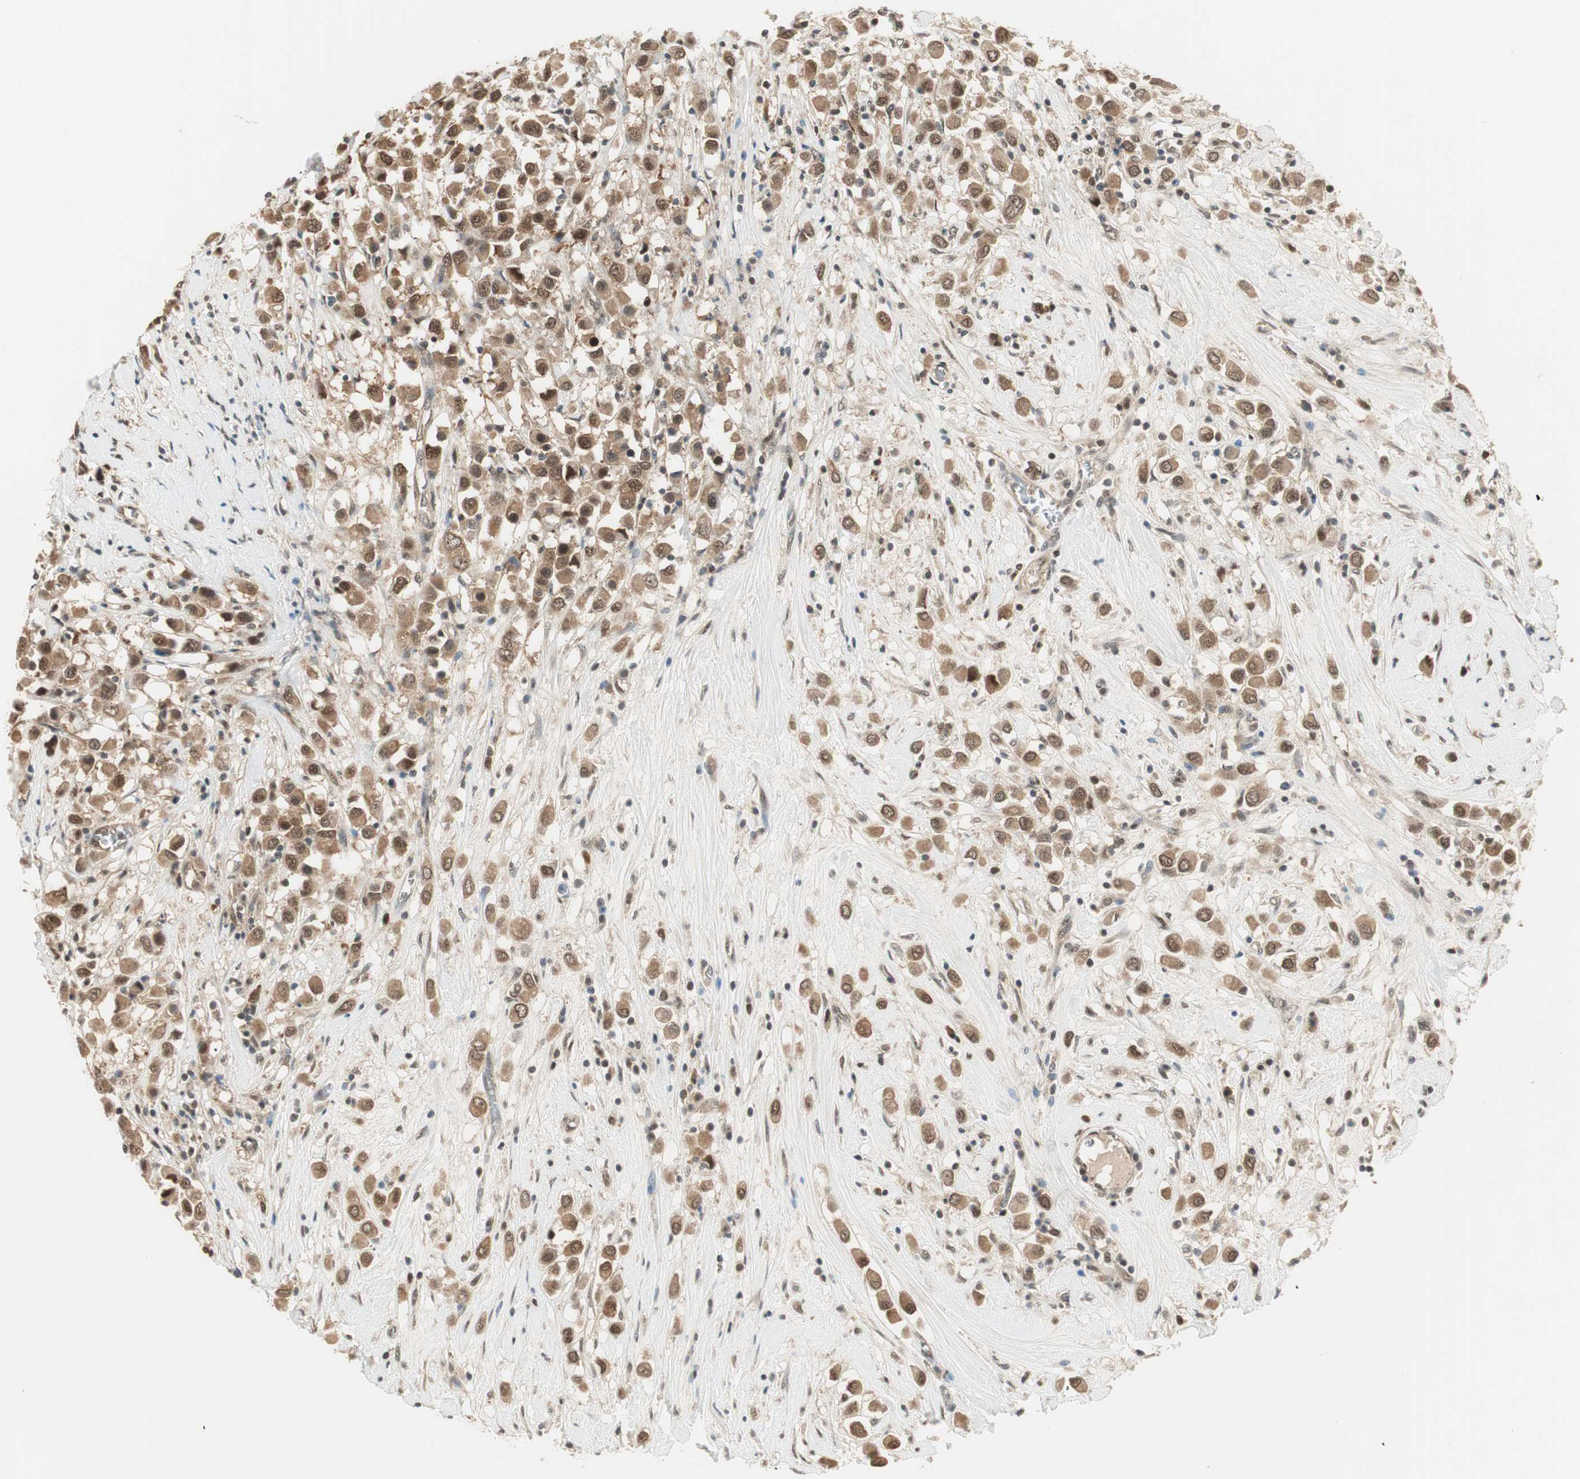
{"staining": {"intensity": "weak", "quantity": ">75%", "location": "cytoplasmic/membranous,nuclear"}, "tissue": "breast cancer", "cell_type": "Tumor cells", "image_type": "cancer", "snomed": [{"axis": "morphology", "description": "Duct carcinoma"}, {"axis": "topography", "description": "Breast"}], "caption": "IHC photomicrograph of breast infiltrating ductal carcinoma stained for a protein (brown), which shows low levels of weak cytoplasmic/membranous and nuclear staining in approximately >75% of tumor cells.", "gene": "IPO5", "patient": {"sex": "female", "age": 61}}